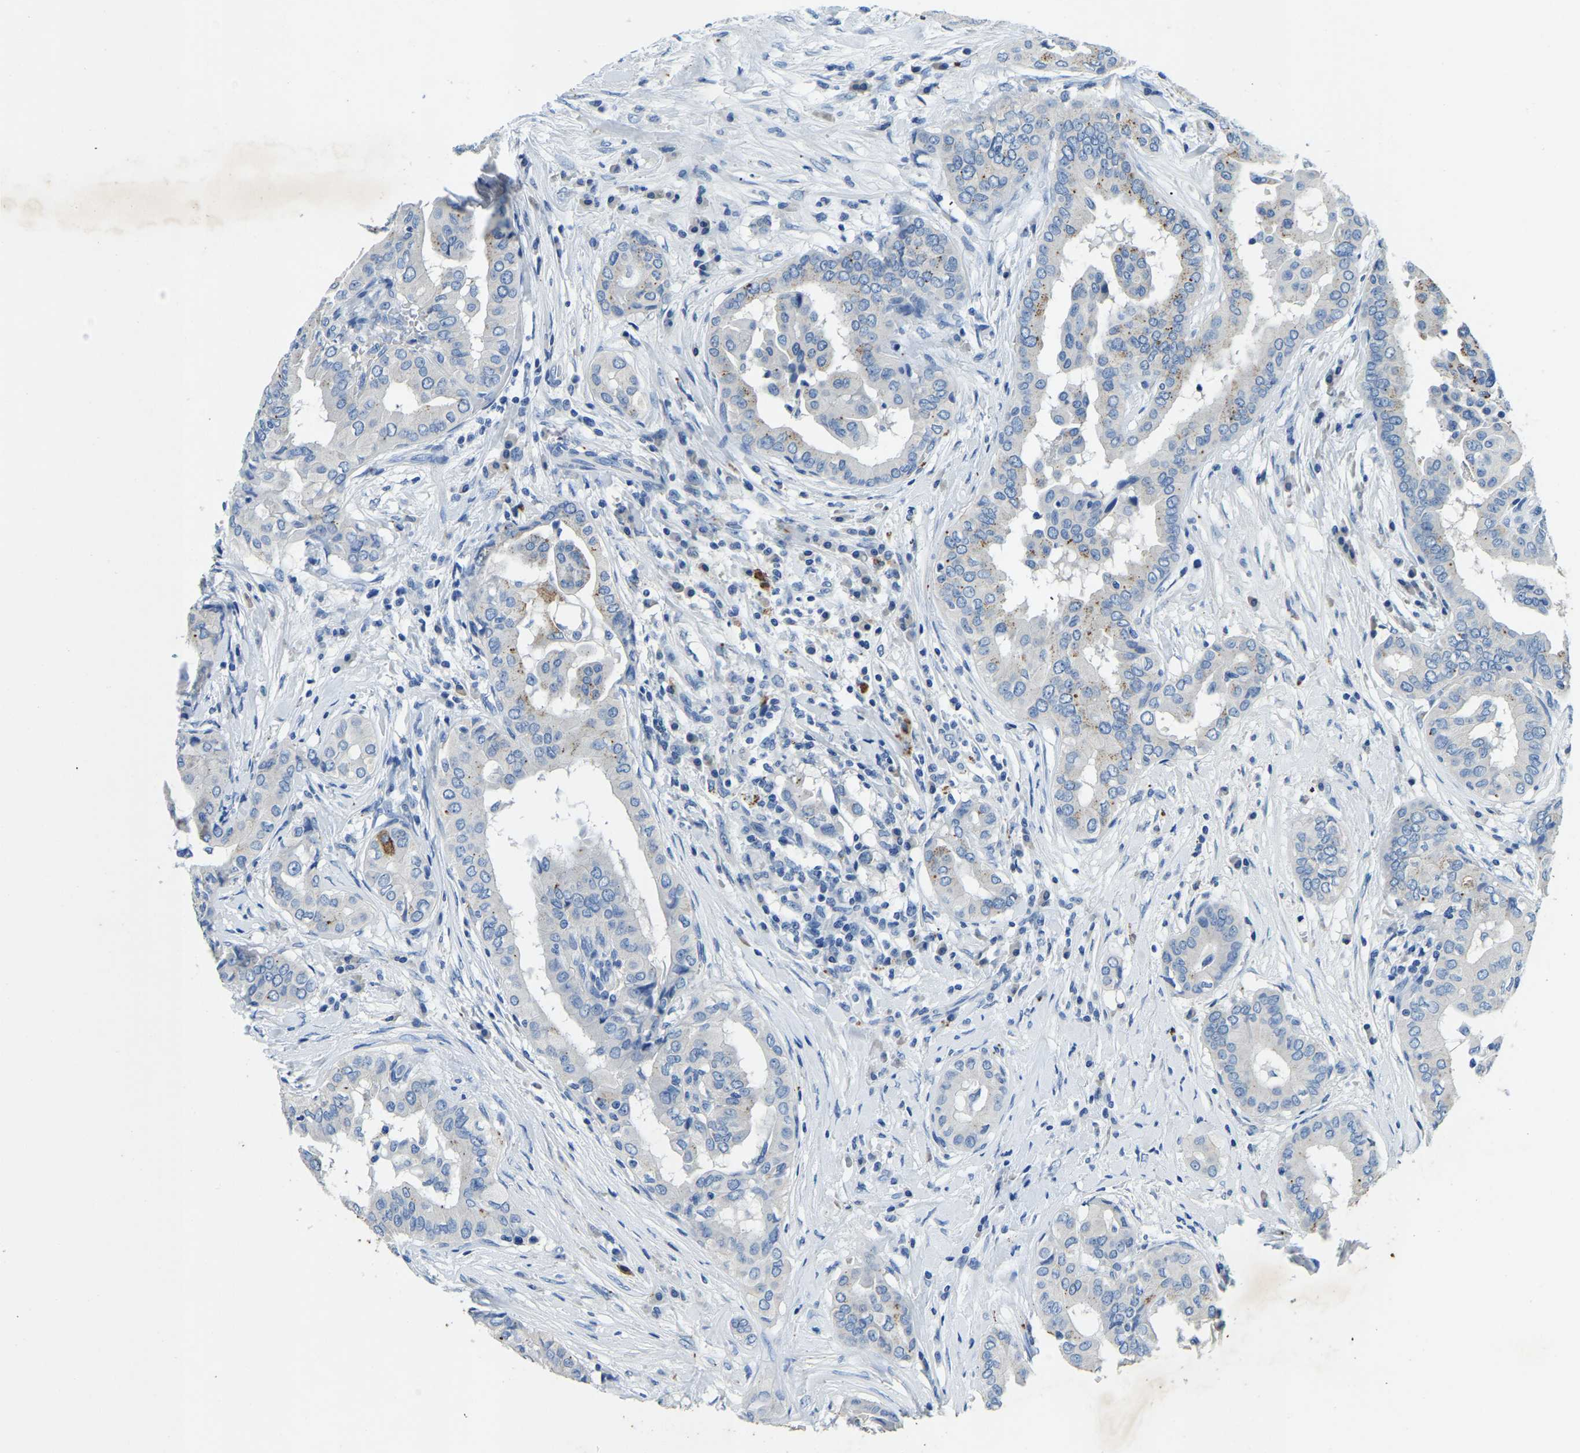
{"staining": {"intensity": "negative", "quantity": "none", "location": "none"}, "tissue": "thyroid cancer", "cell_type": "Tumor cells", "image_type": "cancer", "snomed": [{"axis": "morphology", "description": "Papillary adenocarcinoma, NOS"}, {"axis": "topography", "description": "Thyroid gland"}], "caption": "A micrograph of human papillary adenocarcinoma (thyroid) is negative for staining in tumor cells.", "gene": "UBN2", "patient": {"sex": "male", "age": 33}}